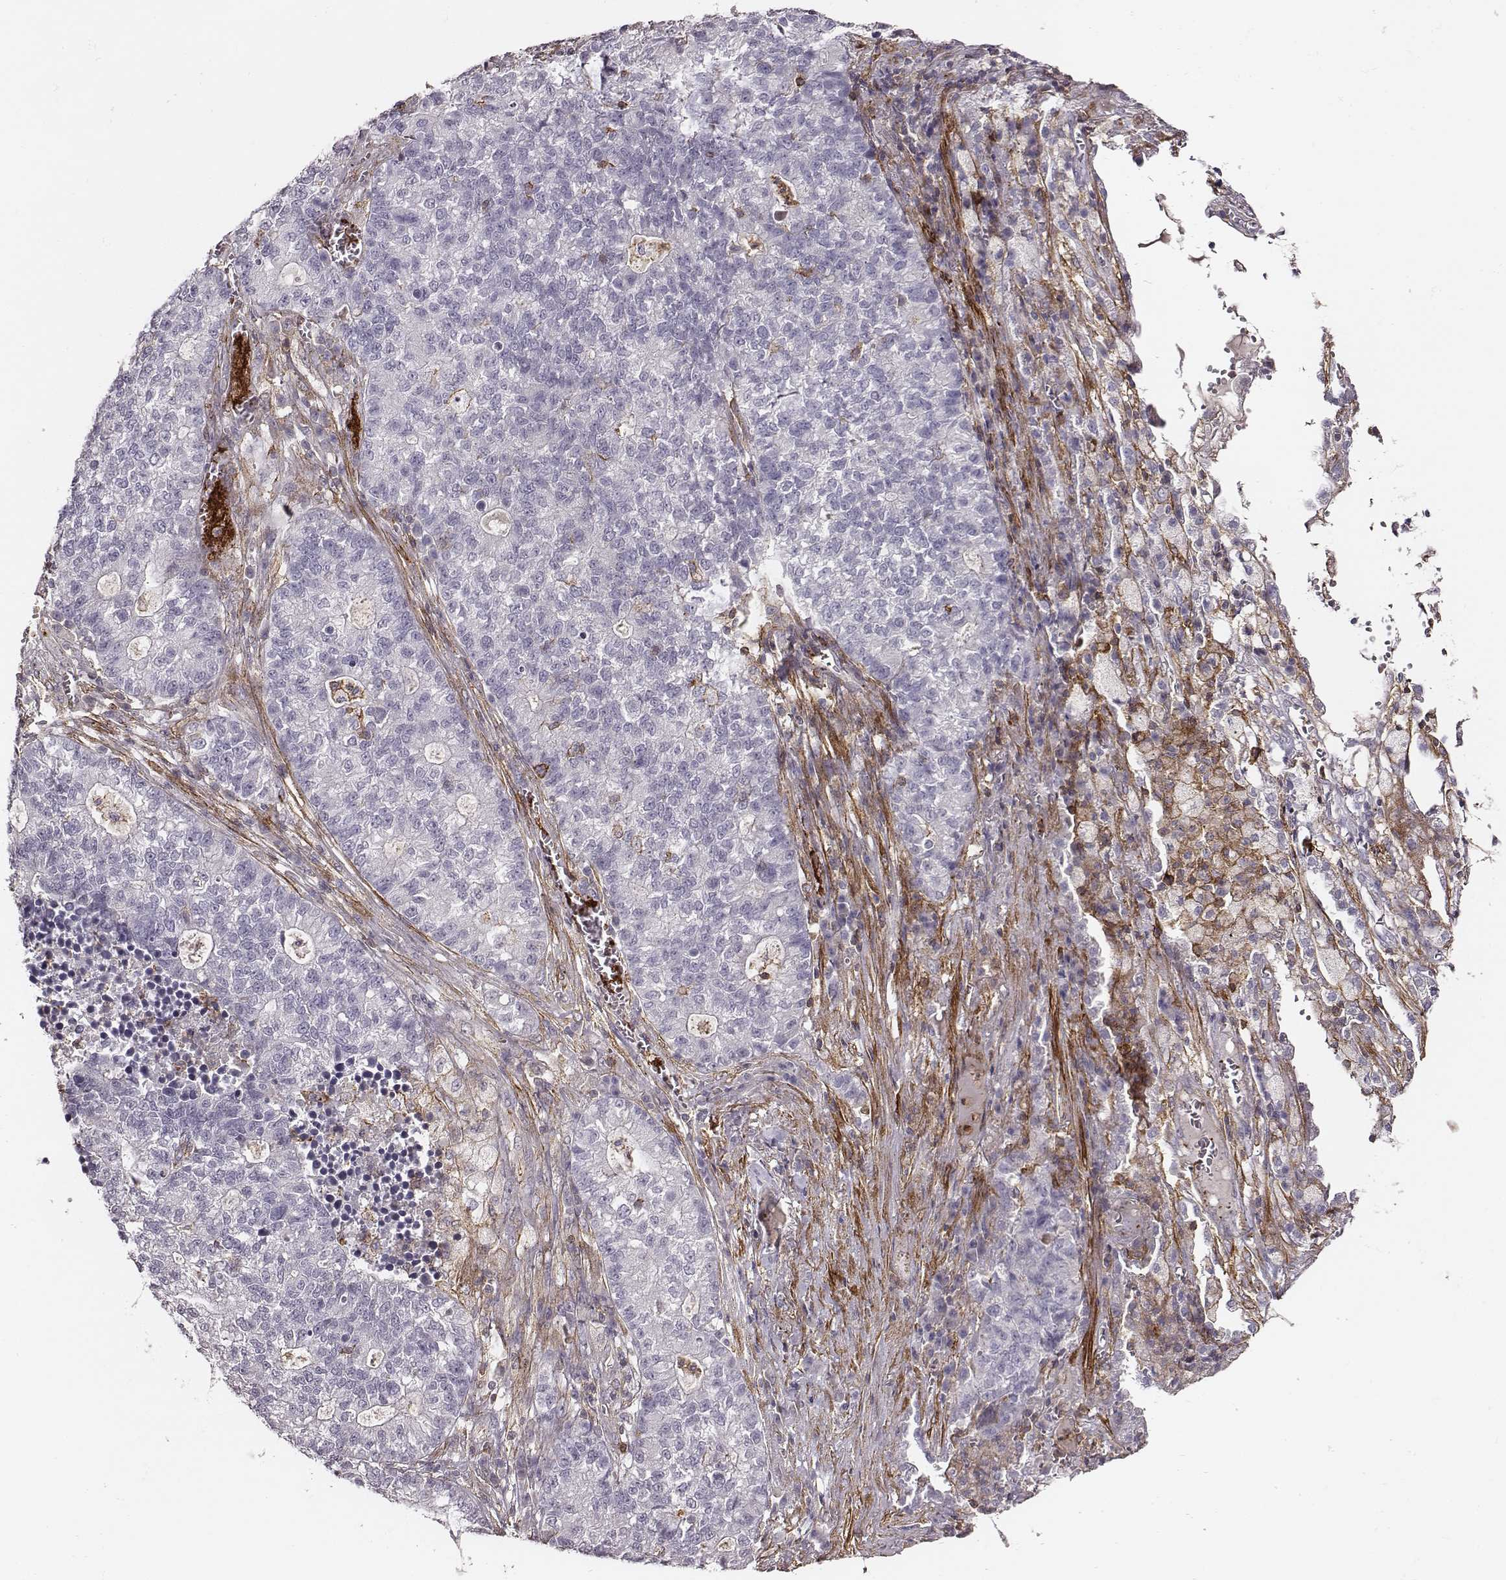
{"staining": {"intensity": "negative", "quantity": "none", "location": "none"}, "tissue": "lung cancer", "cell_type": "Tumor cells", "image_type": "cancer", "snomed": [{"axis": "morphology", "description": "Adenocarcinoma, NOS"}, {"axis": "topography", "description": "Lung"}], "caption": "Immunohistochemistry of human lung cancer (adenocarcinoma) demonstrates no expression in tumor cells.", "gene": "ZYX", "patient": {"sex": "male", "age": 57}}